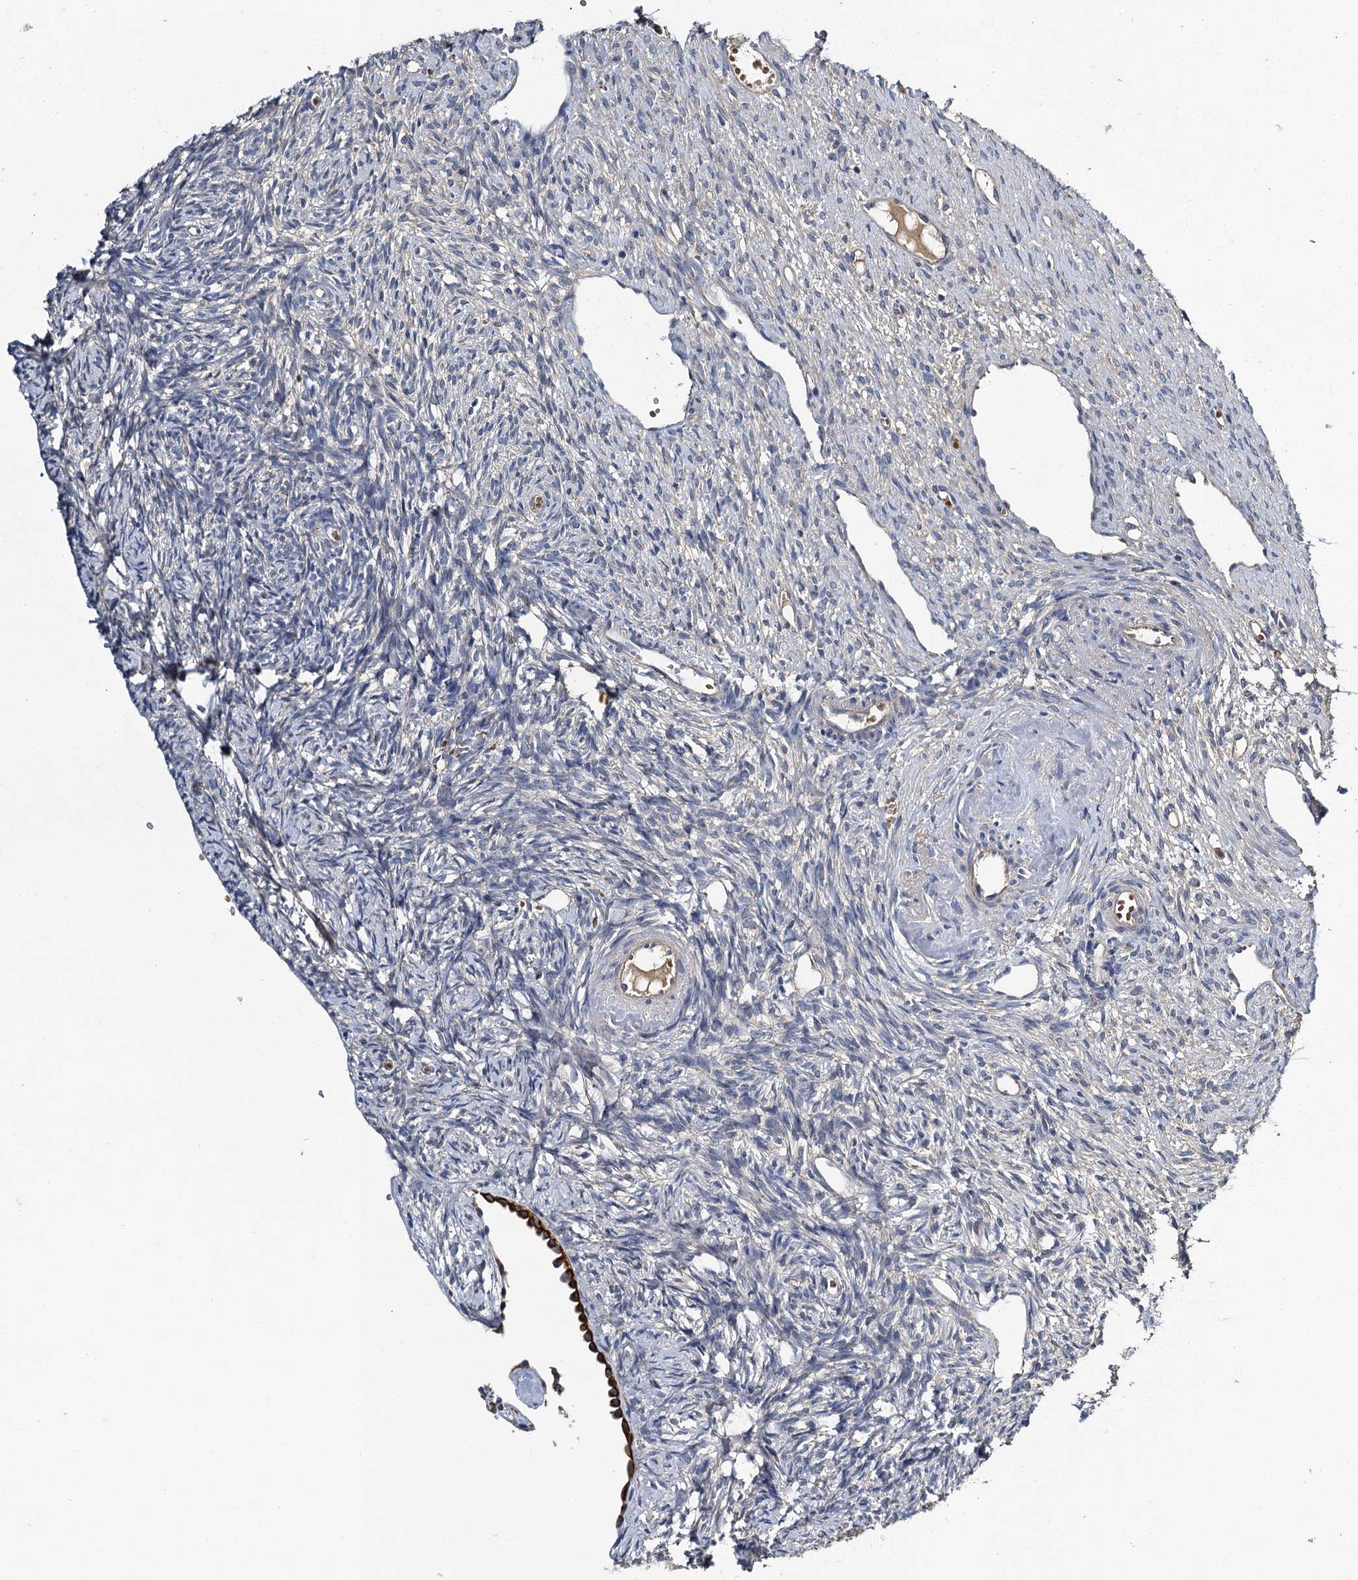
{"staining": {"intensity": "negative", "quantity": "none", "location": "none"}, "tissue": "ovary", "cell_type": "Ovarian stroma cells", "image_type": "normal", "snomed": [{"axis": "morphology", "description": "Normal tissue, NOS"}, {"axis": "topography", "description": "Ovary"}], "caption": "Ovary was stained to show a protein in brown. There is no significant expression in ovarian stroma cells. The staining is performed using DAB brown chromogen with nuclei counter-stained in using hematoxylin.", "gene": "SLC11A2", "patient": {"sex": "female", "age": 51}}